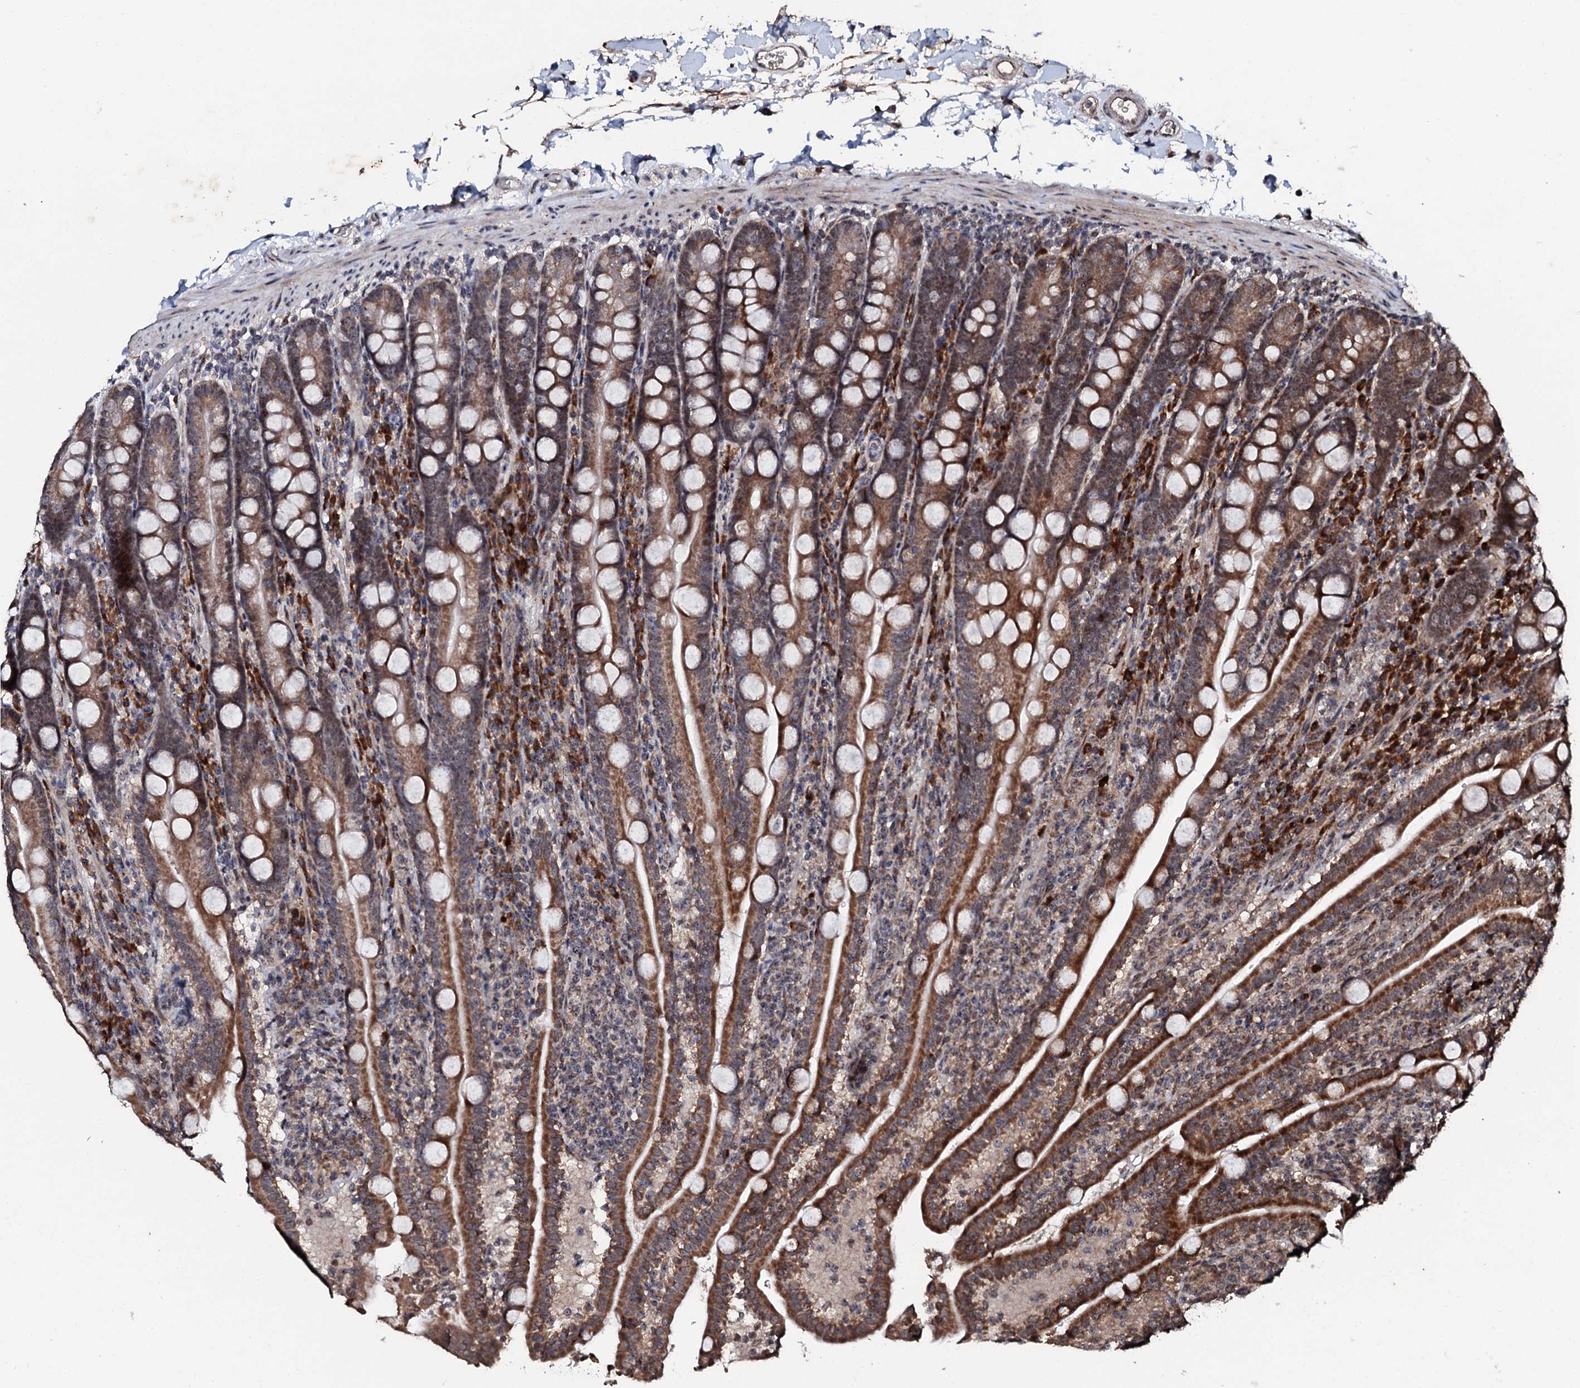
{"staining": {"intensity": "moderate", "quantity": ">75%", "location": "cytoplasmic/membranous"}, "tissue": "duodenum", "cell_type": "Glandular cells", "image_type": "normal", "snomed": [{"axis": "morphology", "description": "Normal tissue, NOS"}, {"axis": "topography", "description": "Duodenum"}], "caption": "Immunohistochemical staining of unremarkable human duodenum demonstrates >75% levels of moderate cytoplasmic/membranous protein staining in approximately >75% of glandular cells.", "gene": "FAM111A", "patient": {"sex": "male", "age": 35}}